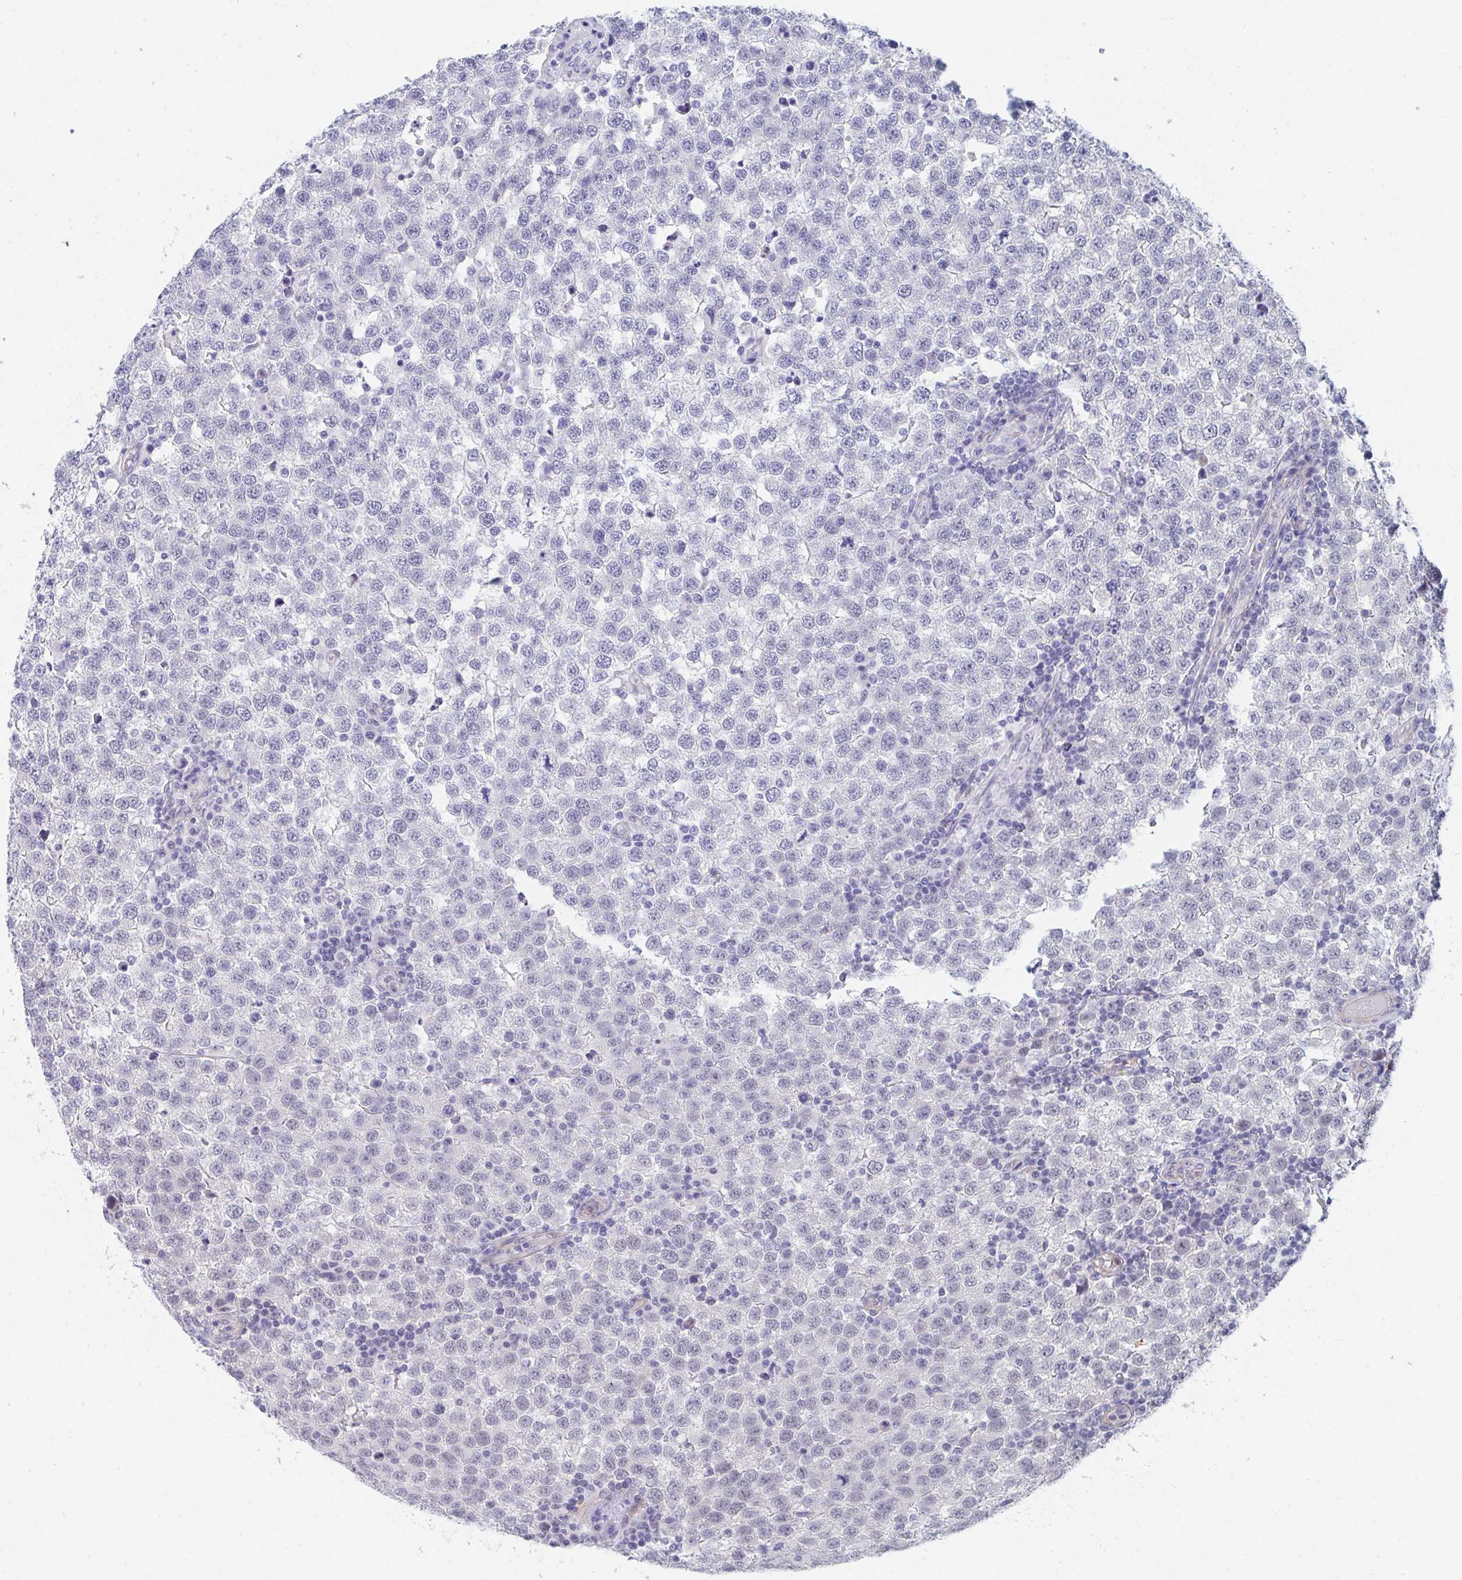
{"staining": {"intensity": "negative", "quantity": "none", "location": "none"}, "tissue": "testis cancer", "cell_type": "Tumor cells", "image_type": "cancer", "snomed": [{"axis": "morphology", "description": "Seminoma, NOS"}, {"axis": "topography", "description": "Testis"}], "caption": "High magnification brightfield microscopy of seminoma (testis) stained with DAB (brown) and counterstained with hematoxylin (blue): tumor cells show no significant expression.", "gene": "DAOA", "patient": {"sex": "male", "age": 34}}